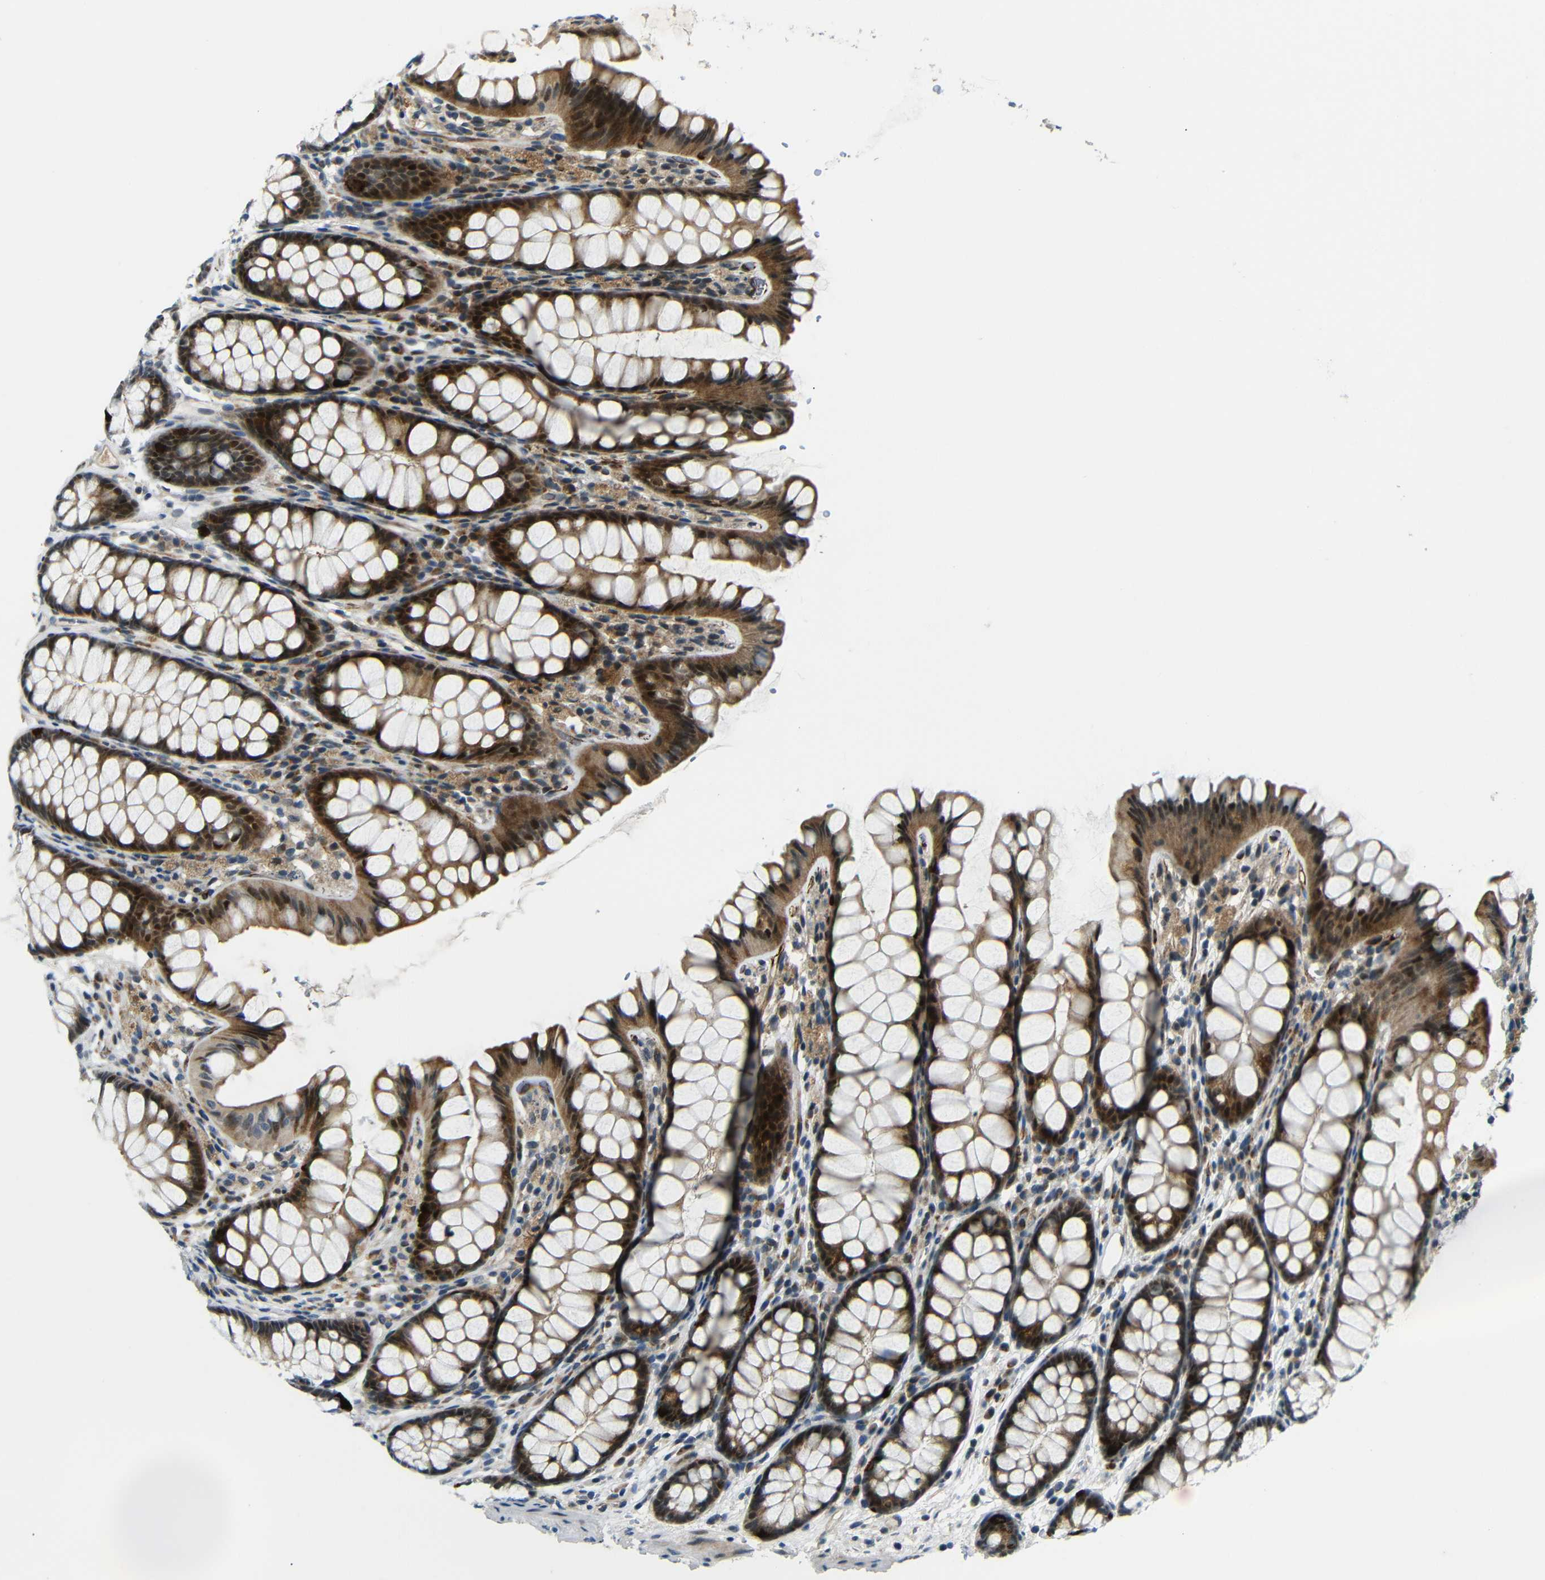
{"staining": {"intensity": "weak", "quantity": ">75%", "location": "cytoplasmic/membranous"}, "tissue": "colon", "cell_type": "Endothelial cells", "image_type": "normal", "snomed": [{"axis": "morphology", "description": "Normal tissue, NOS"}, {"axis": "topography", "description": "Colon"}], "caption": "Immunohistochemical staining of benign colon shows low levels of weak cytoplasmic/membranous positivity in approximately >75% of endothelial cells. The staining is performed using DAB (3,3'-diaminobenzidine) brown chromogen to label protein expression. The nuclei are counter-stained blue using hematoxylin.", "gene": "SYDE1", "patient": {"sex": "female", "age": 55}}